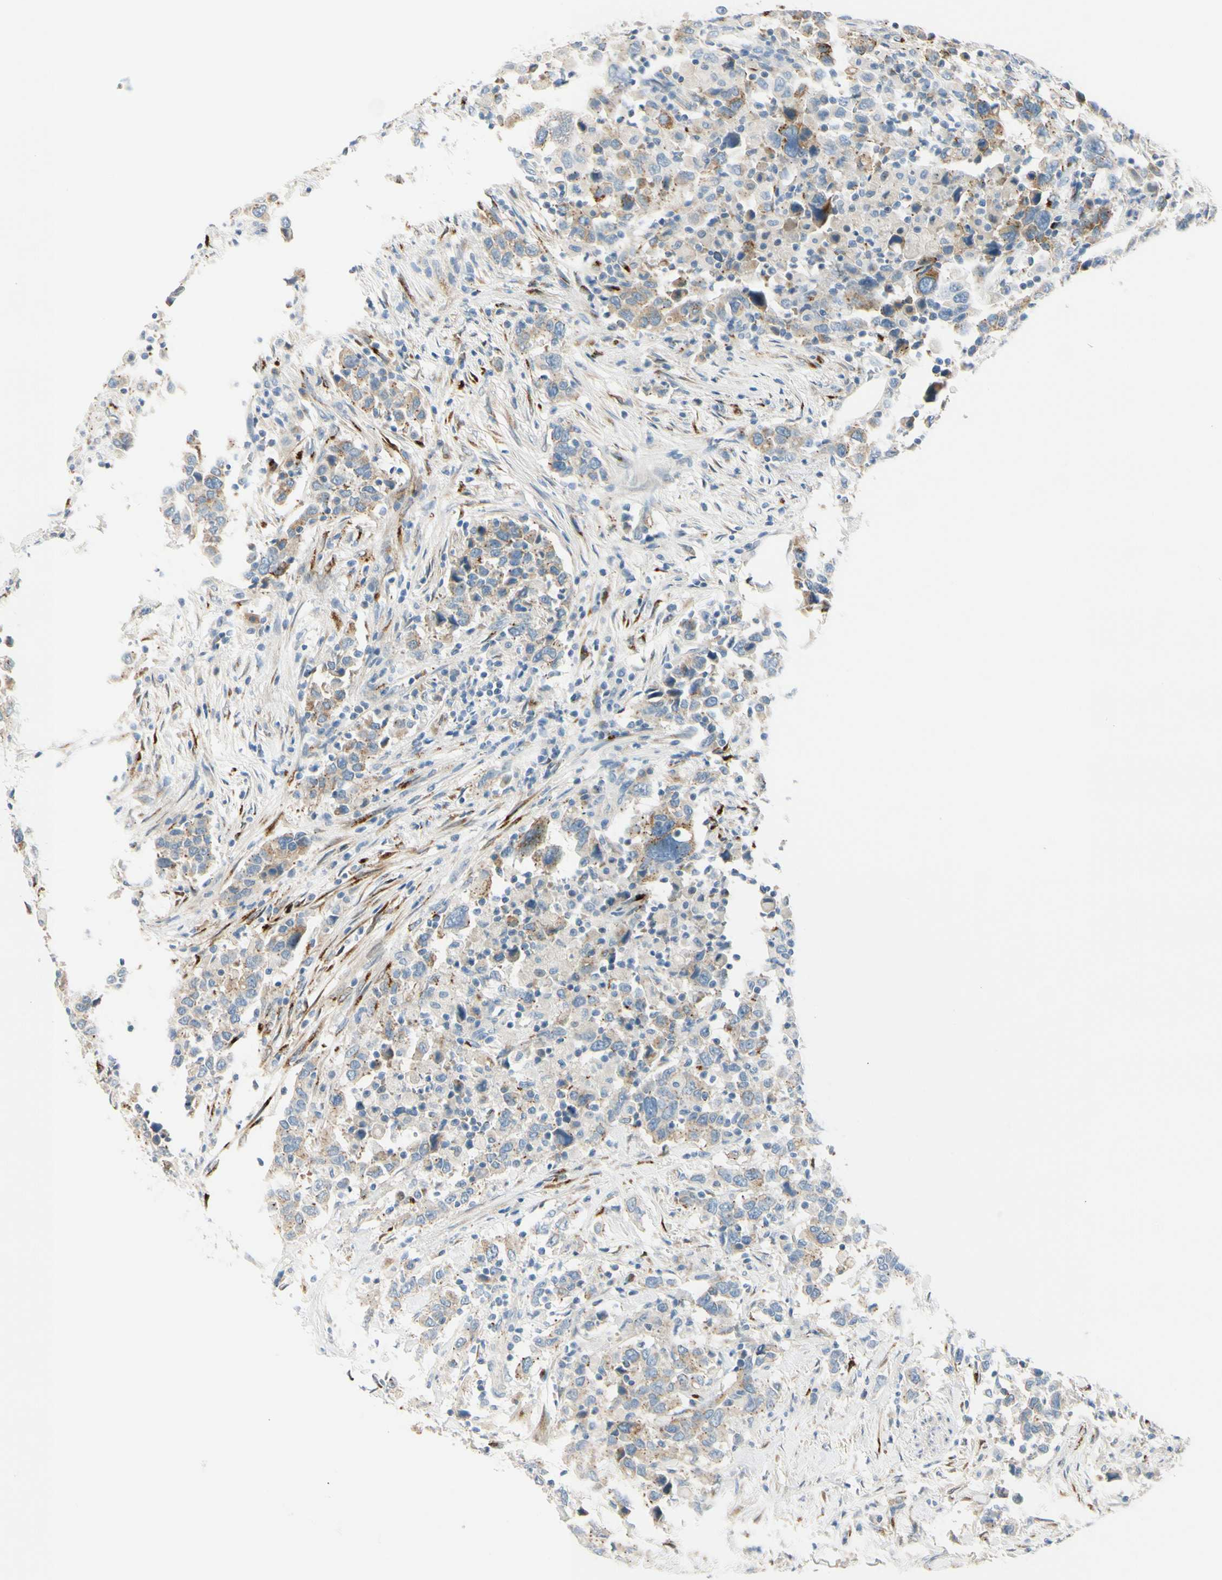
{"staining": {"intensity": "weak", "quantity": ">75%", "location": "cytoplasmic/membranous"}, "tissue": "urothelial cancer", "cell_type": "Tumor cells", "image_type": "cancer", "snomed": [{"axis": "morphology", "description": "Urothelial carcinoma, High grade"}, {"axis": "topography", "description": "Urinary bladder"}], "caption": "Brown immunohistochemical staining in human high-grade urothelial carcinoma reveals weak cytoplasmic/membranous expression in approximately >75% of tumor cells. The protein of interest is shown in brown color, while the nuclei are stained blue.", "gene": "GALNT5", "patient": {"sex": "male", "age": 61}}